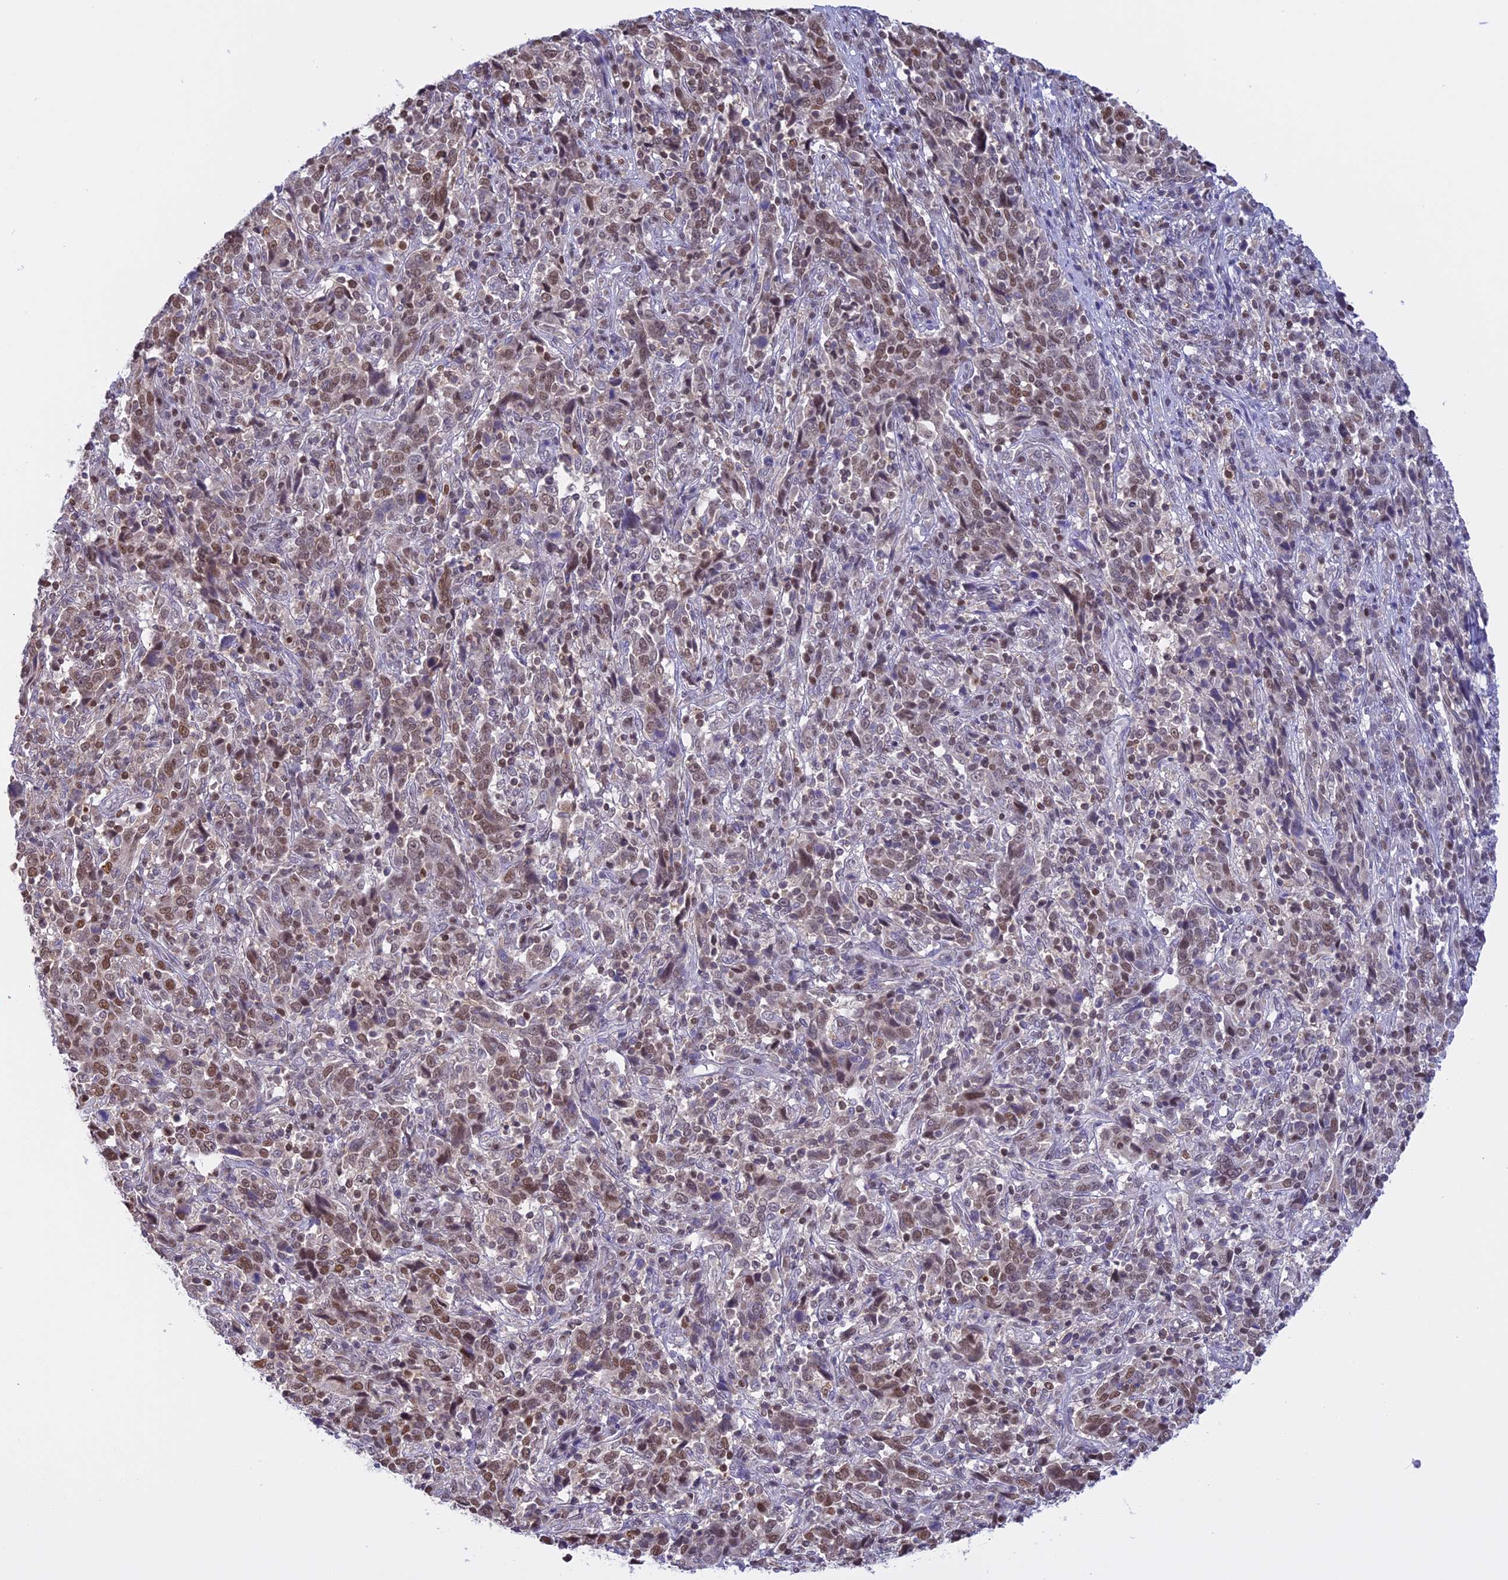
{"staining": {"intensity": "moderate", "quantity": "<25%", "location": "nuclear"}, "tissue": "cervical cancer", "cell_type": "Tumor cells", "image_type": "cancer", "snomed": [{"axis": "morphology", "description": "Squamous cell carcinoma, NOS"}, {"axis": "topography", "description": "Cervix"}], "caption": "A photomicrograph of human cervical squamous cell carcinoma stained for a protein reveals moderate nuclear brown staining in tumor cells.", "gene": "IZUMO2", "patient": {"sex": "female", "age": 46}}